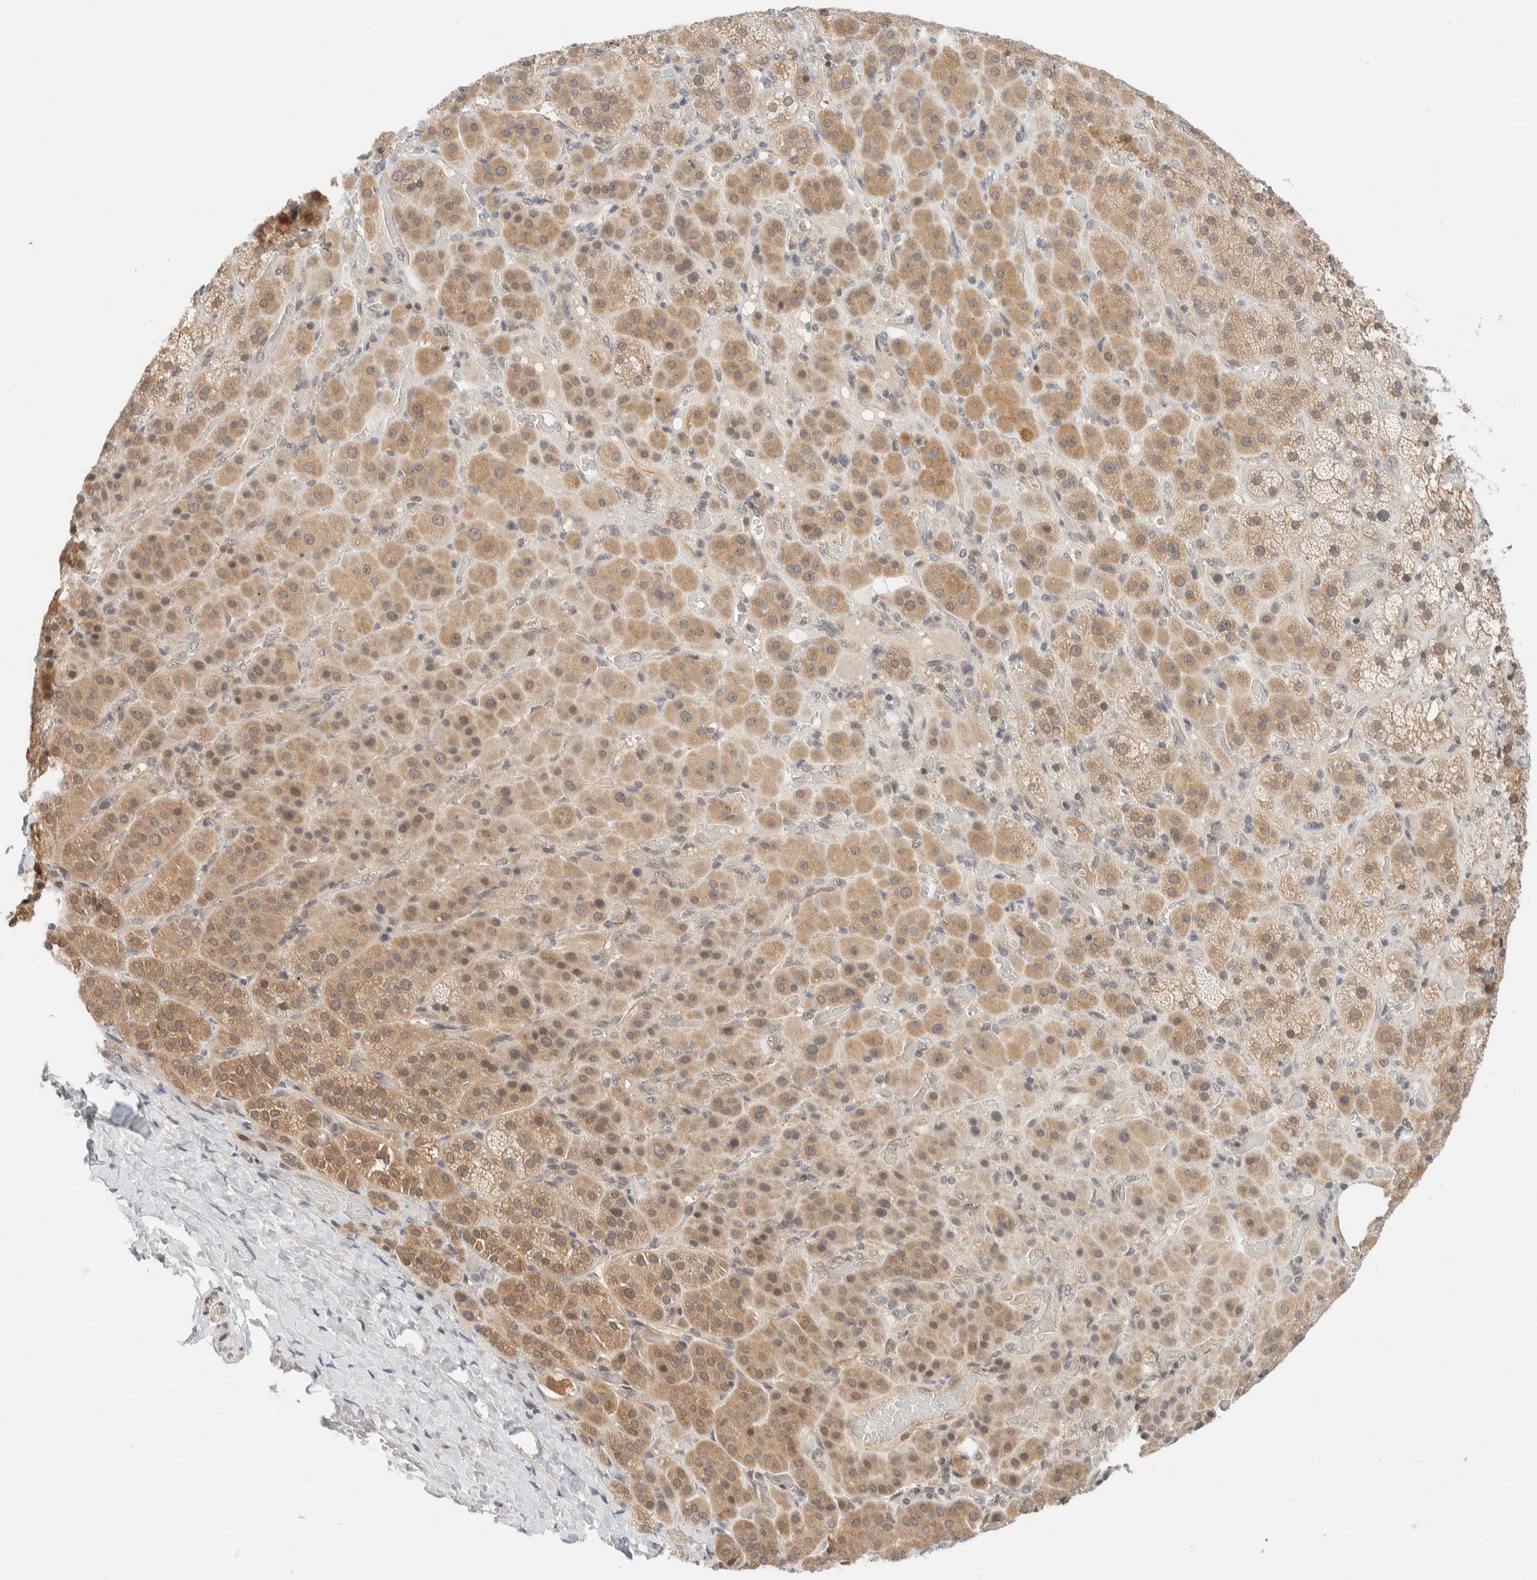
{"staining": {"intensity": "moderate", "quantity": ">75%", "location": "cytoplasmic/membranous"}, "tissue": "adrenal gland", "cell_type": "Glandular cells", "image_type": "normal", "snomed": [{"axis": "morphology", "description": "Normal tissue, NOS"}, {"axis": "topography", "description": "Adrenal gland"}], "caption": "Glandular cells demonstrate medium levels of moderate cytoplasmic/membranous positivity in approximately >75% of cells in unremarkable adrenal gland.", "gene": "C8orf76", "patient": {"sex": "male", "age": 57}}